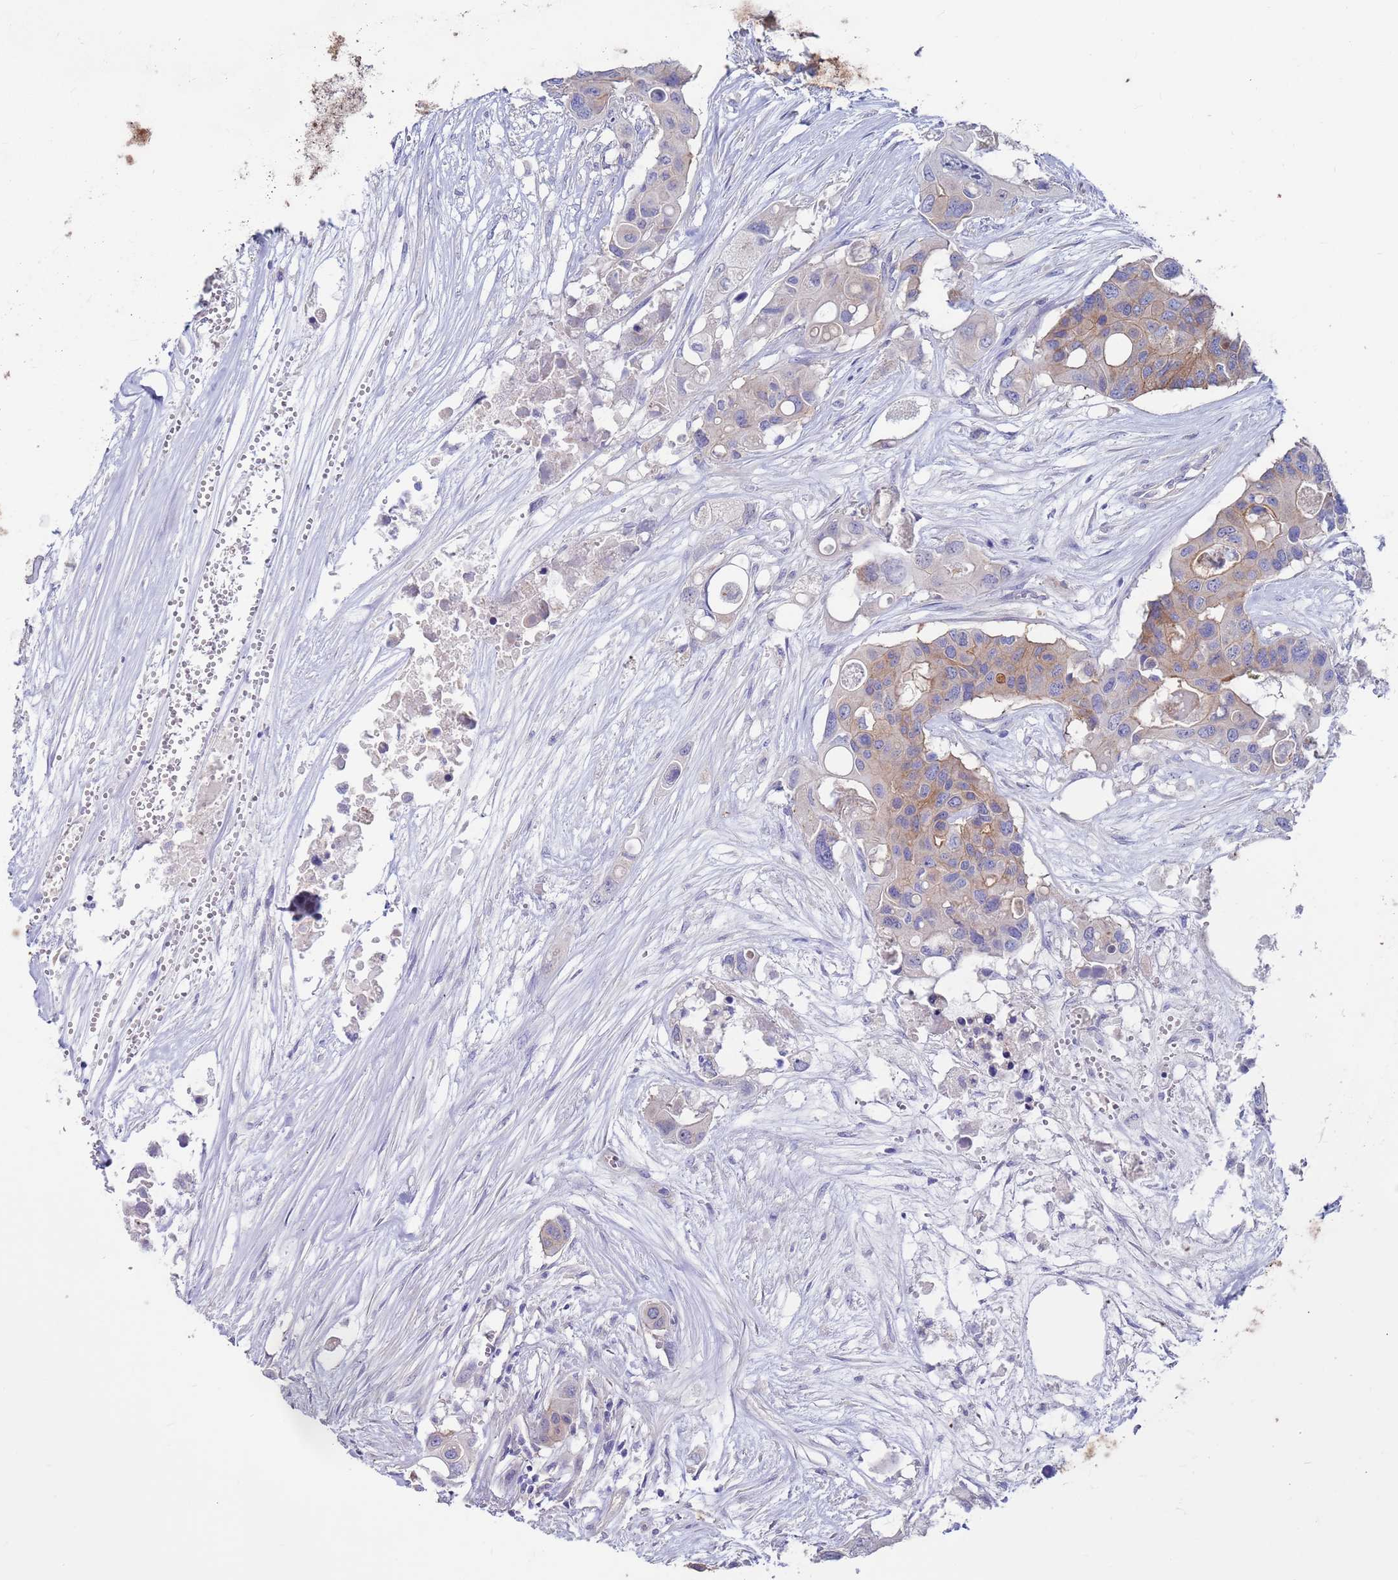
{"staining": {"intensity": "moderate", "quantity": "25%-75%", "location": "cytoplasmic/membranous"}, "tissue": "colorectal cancer", "cell_type": "Tumor cells", "image_type": "cancer", "snomed": [{"axis": "morphology", "description": "Adenocarcinoma, NOS"}, {"axis": "topography", "description": "Colon"}], "caption": "Tumor cells display medium levels of moderate cytoplasmic/membranous expression in about 25%-75% of cells in adenocarcinoma (colorectal). (brown staining indicates protein expression, while blue staining denotes nuclei).", "gene": "KRTCAP3", "patient": {"sex": "male", "age": 77}}